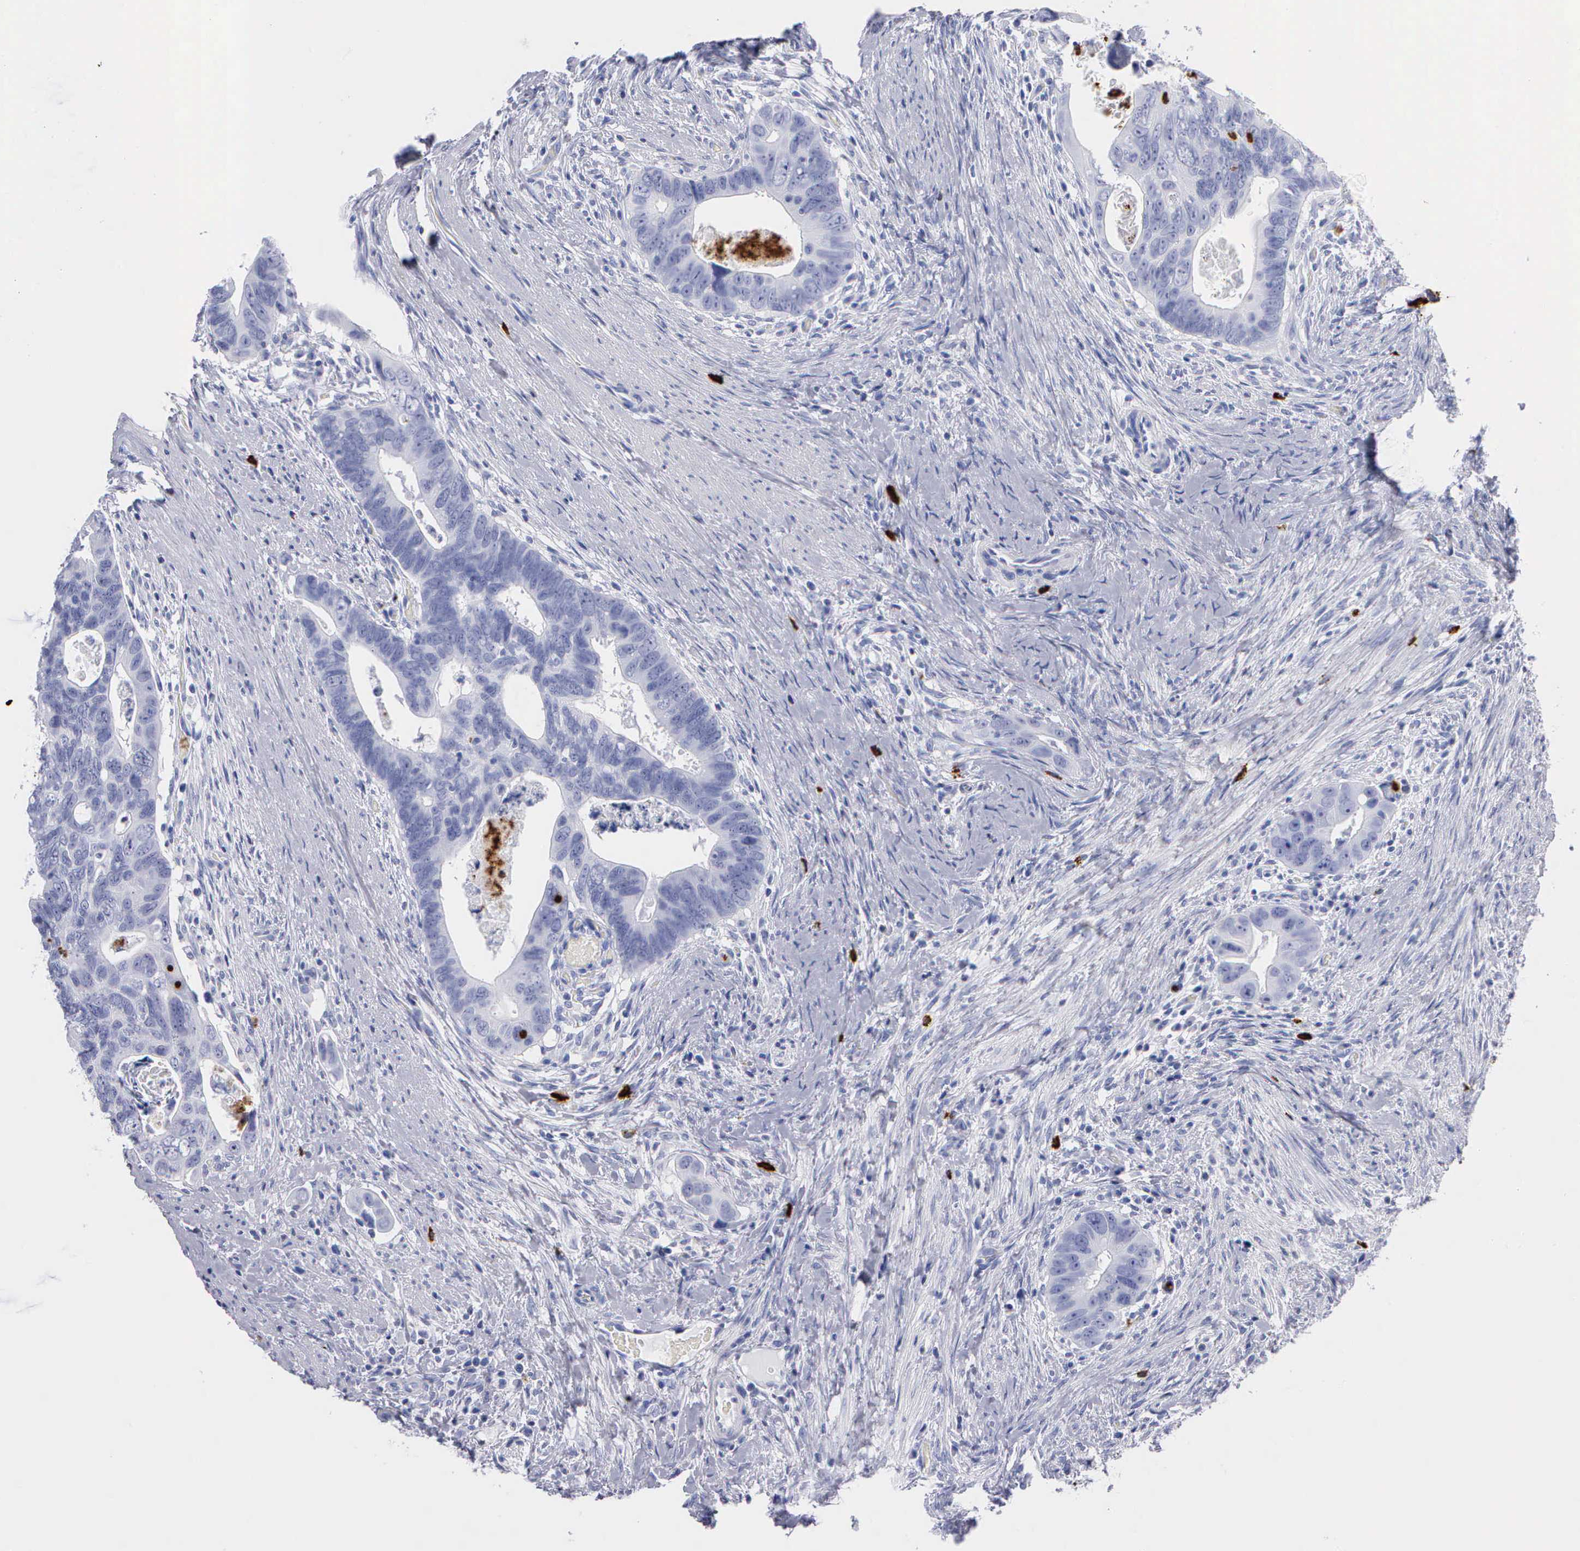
{"staining": {"intensity": "negative", "quantity": "none", "location": "none"}, "tissue": "colorectal cancer", "cell_type": "Tumor cells", "image_type": "cancer", "snomed": [{"axis": "morphology", "description": "Adenocarcinoma, NOS"}, {"axis": "topography", "description": "Rectum"}], "caption": "Tumor cells are negative for protein expression in human colorectal cancer. Nuclei are stained in blue.", "gene": "CTSG", "patient": {"sex": "male", "age": 53}}